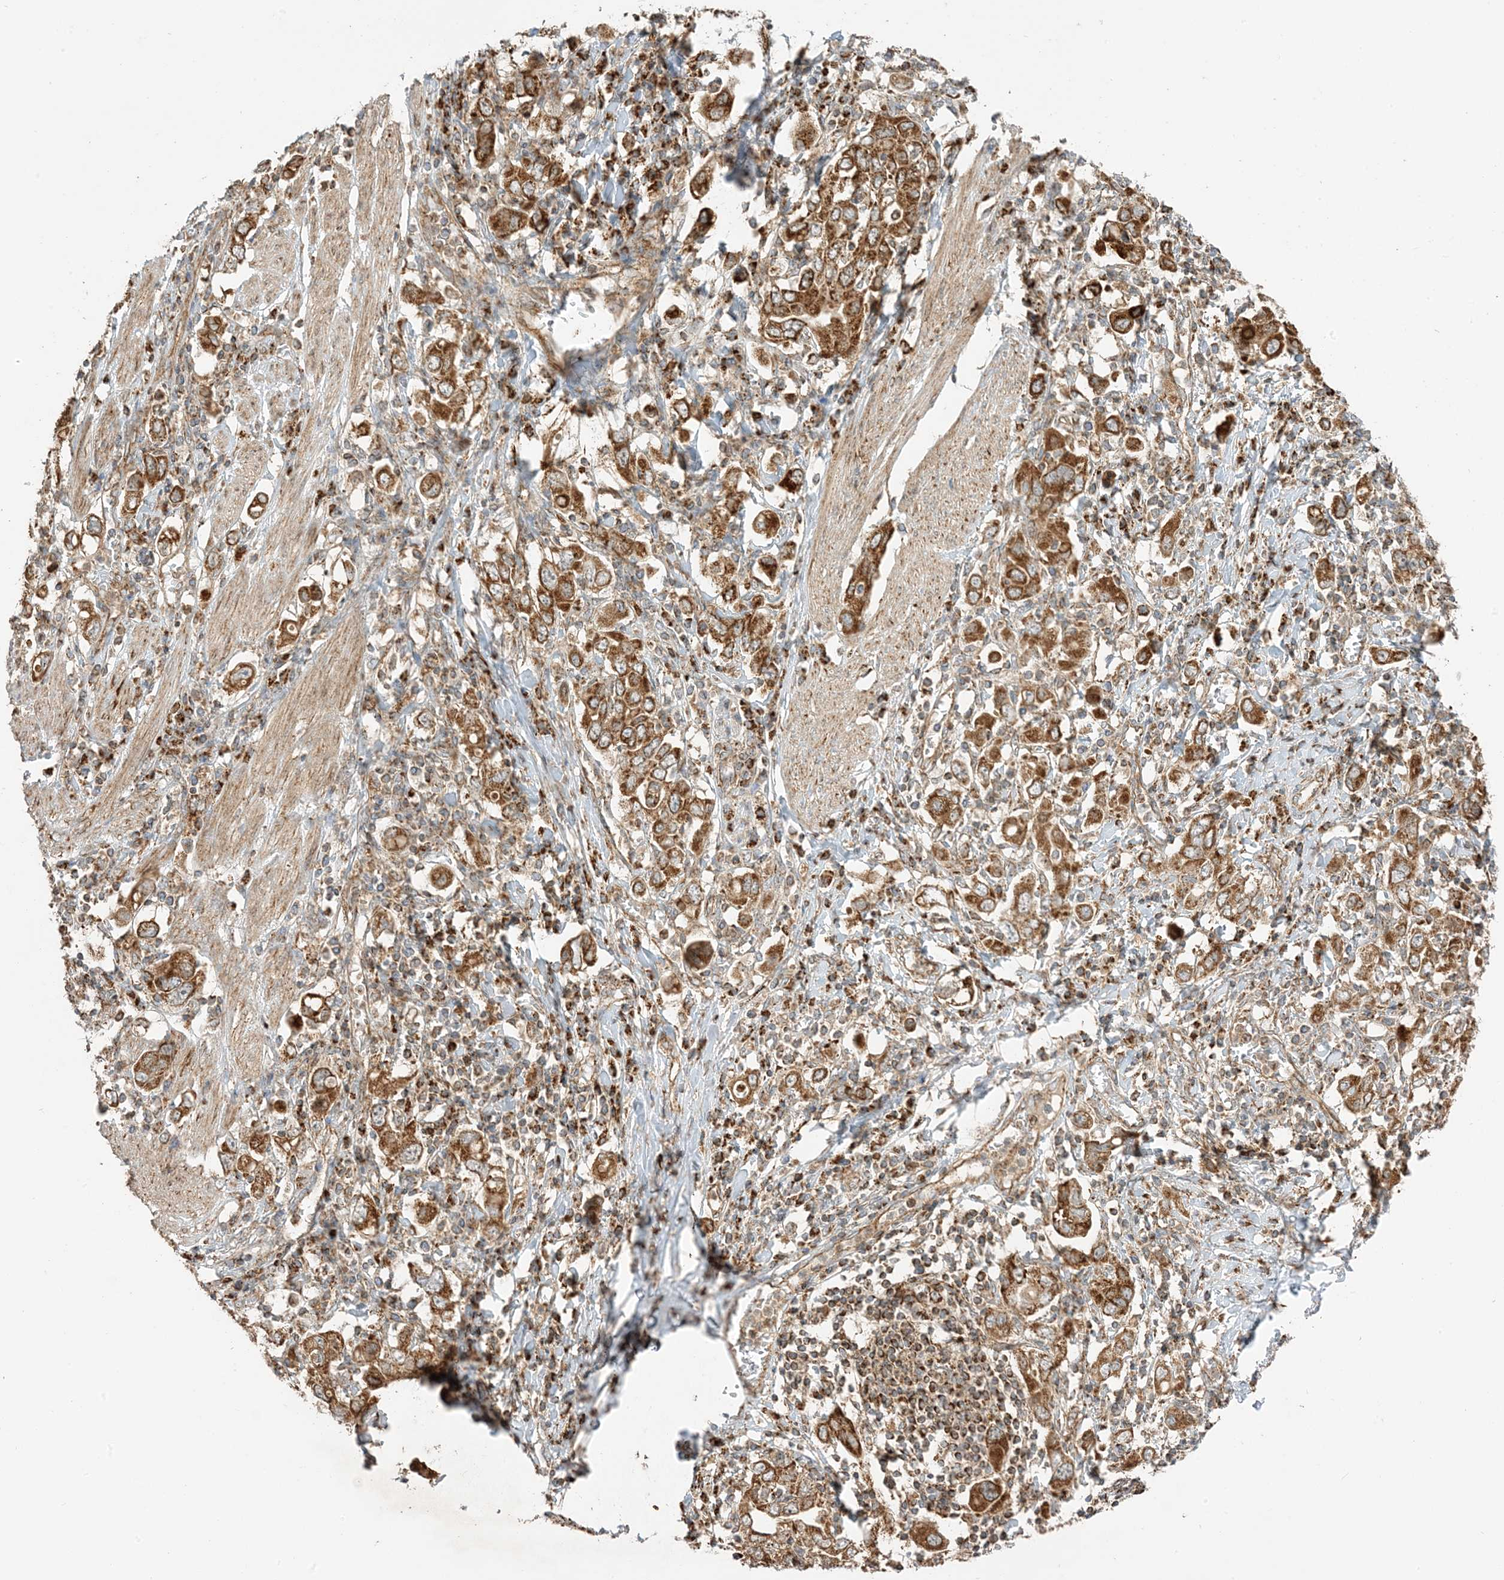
{"staining": {"intensity": "strong", "quantity": ">75%", "location": "cytoplasmic/membranous"}, "tissue": "stomach cancer", "cell_type": "Tumor cells", "image_type": "cancer", "snomed": [{"axis": "morphology", "description": "Adenocarcinoma, NOS"}, {"axis": "topography", "description": "Stomach, upper"}], "caption": "There is high levels of strong cytoplasmic/membranous positivity in tumor cells of adenocarcinoma (stomach), as demonstrated by immunohistochemical staining (brown color).", "gene": "N4BP3", "patient": {"sex": "male", "age": 62}}